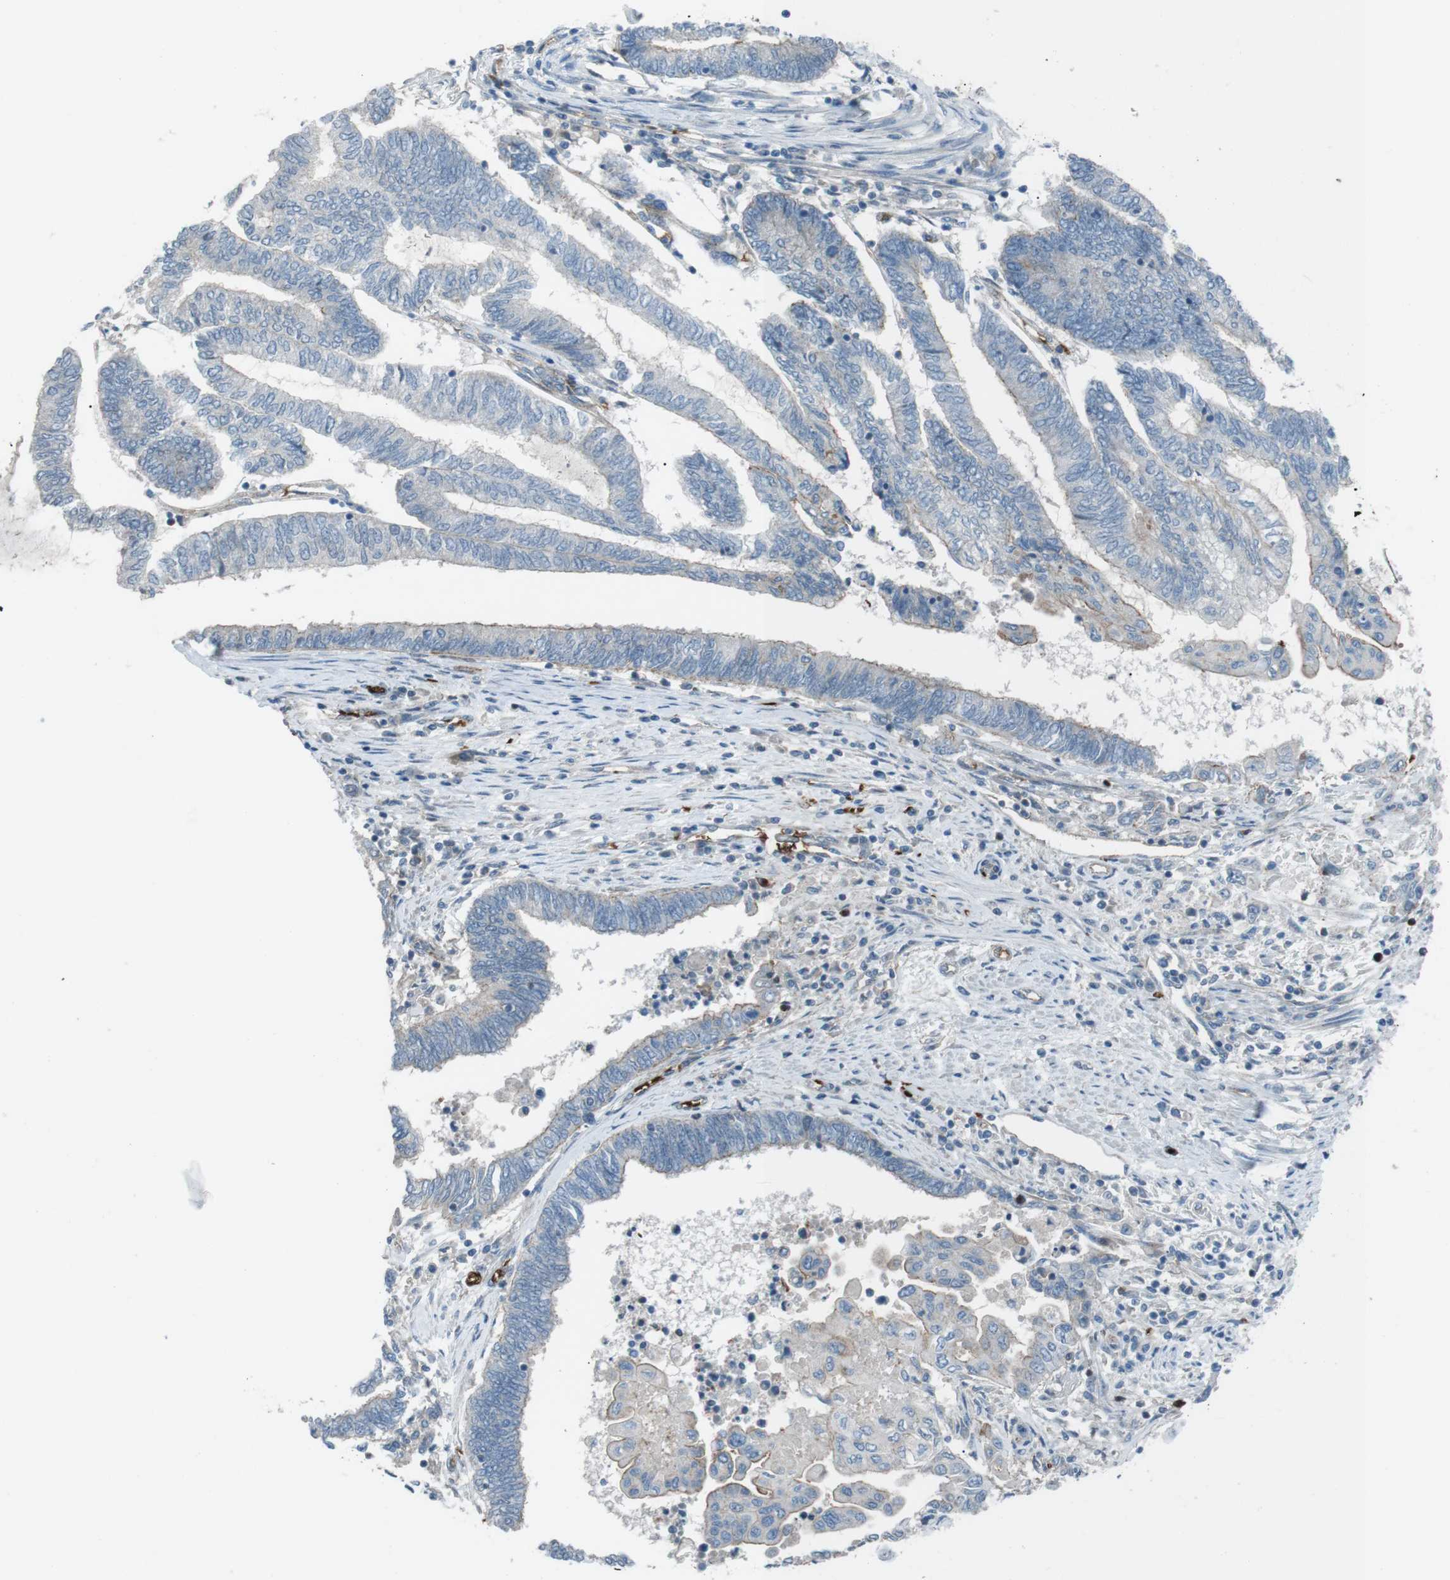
{"staining": {"intensity": "negative", "quantity": "none", "location": "none"}, "tissue": "endometrial cancer", "cell_type": "Tumor cells", "image_type": "cancer", "snomed": [{"axis": "morphology", "description": "Adenocarcinoma, NOS"}, {"axis": "topography", "description": "Uterus"}, {"axis": "topography", "description": "Endometrium"}], "caption": "Human endometrial cancer stained for a protein using IHC shows no staining in tumor cells.", "gene": "SPTA1", "patient": {"sex": "female", "age": 70}}